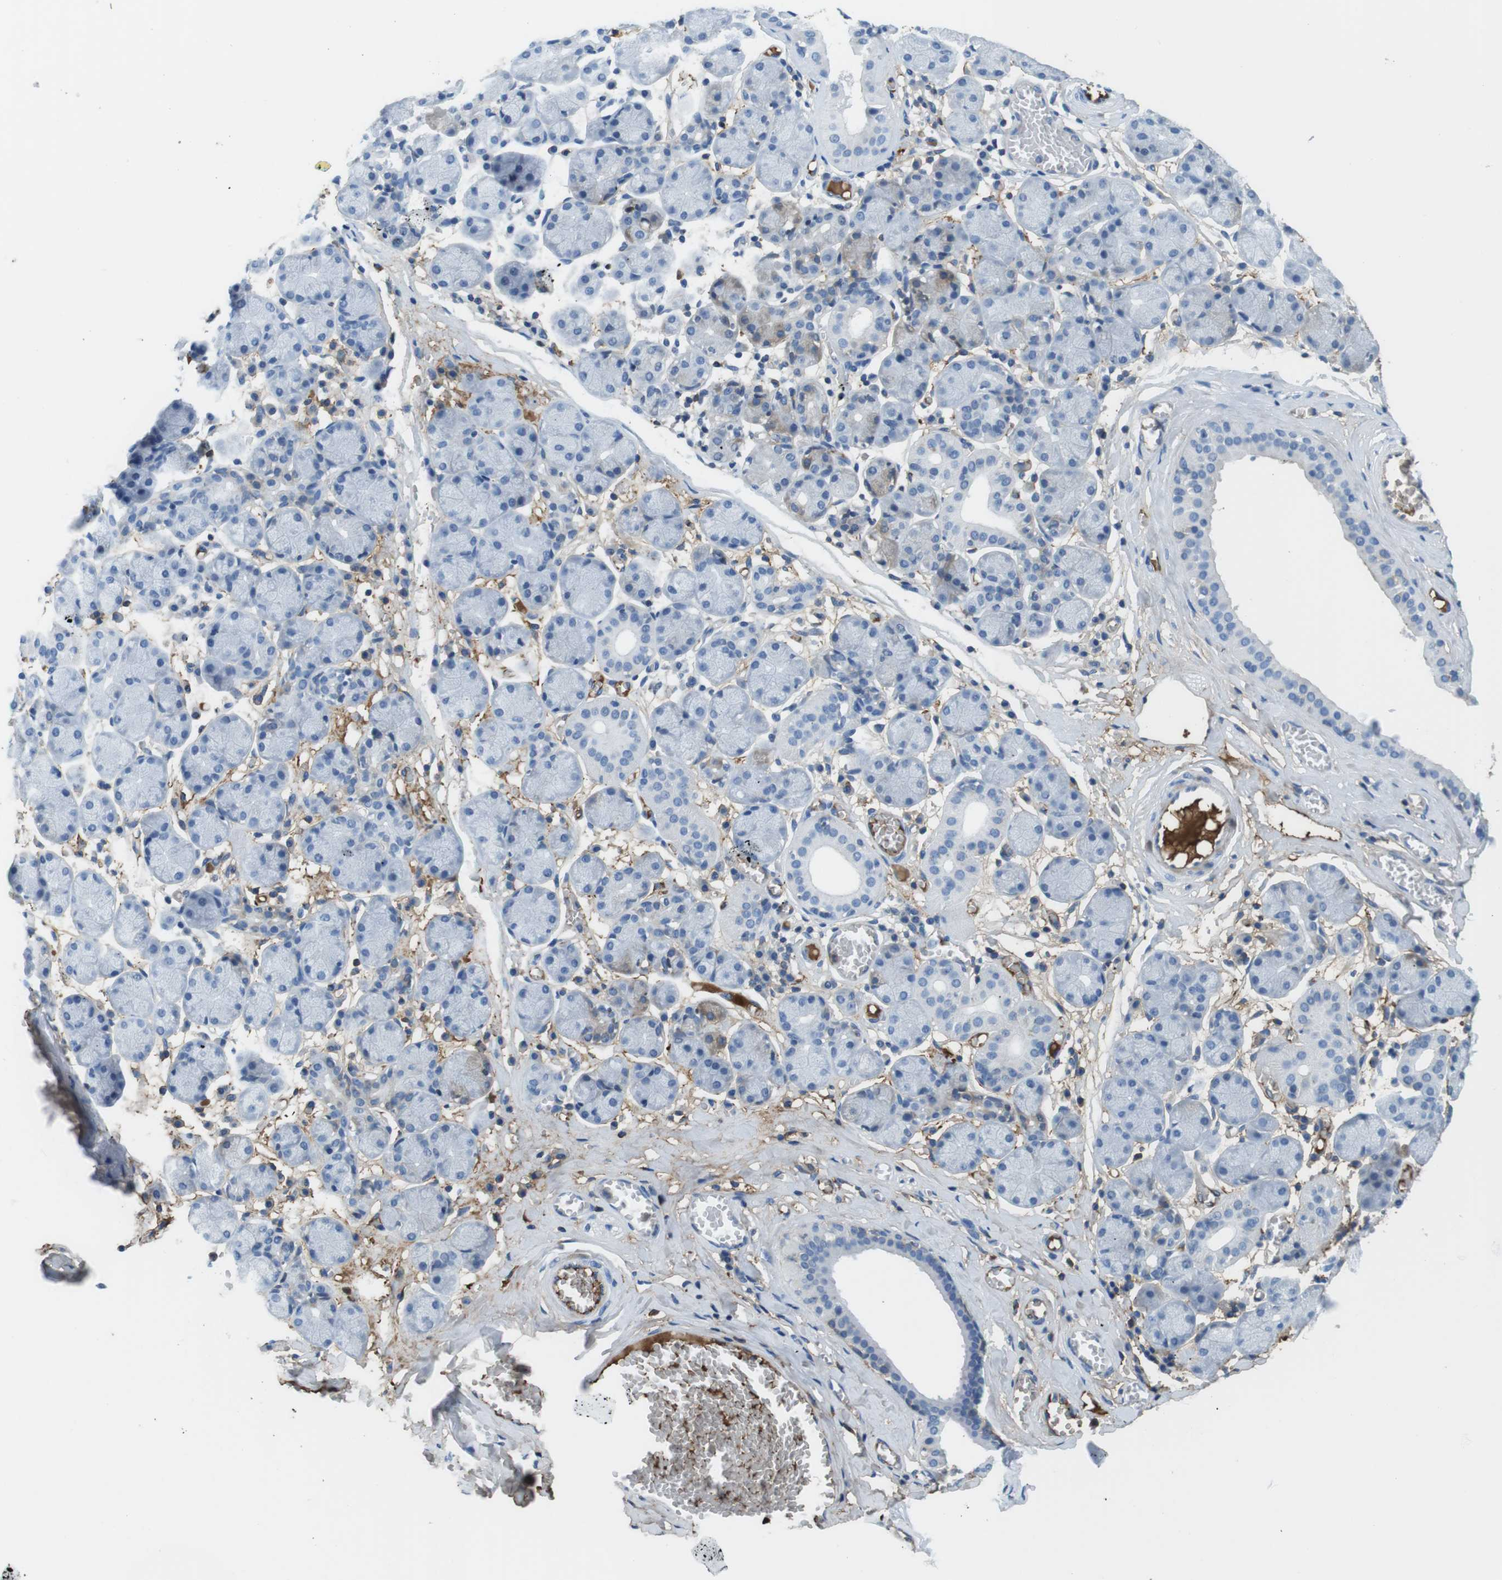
{"staining": {"intensity": "negative", "quantity": "none", "location": "none"}, "tissue": "salivary gland", "cell_type": "Glandular cells", "image_type": "normal", "snomed": [{"axis": "morphology", "description": "Normal tissue, NOS"}, {"axis": "topography", "description": "Salivary gland"}], "caption": "Photomicrograph shows no protein positivity in glandular cells of normal salivary gland.", "gene": "TMPRSS15", "patient": {"sex": "female", "age": 24}}